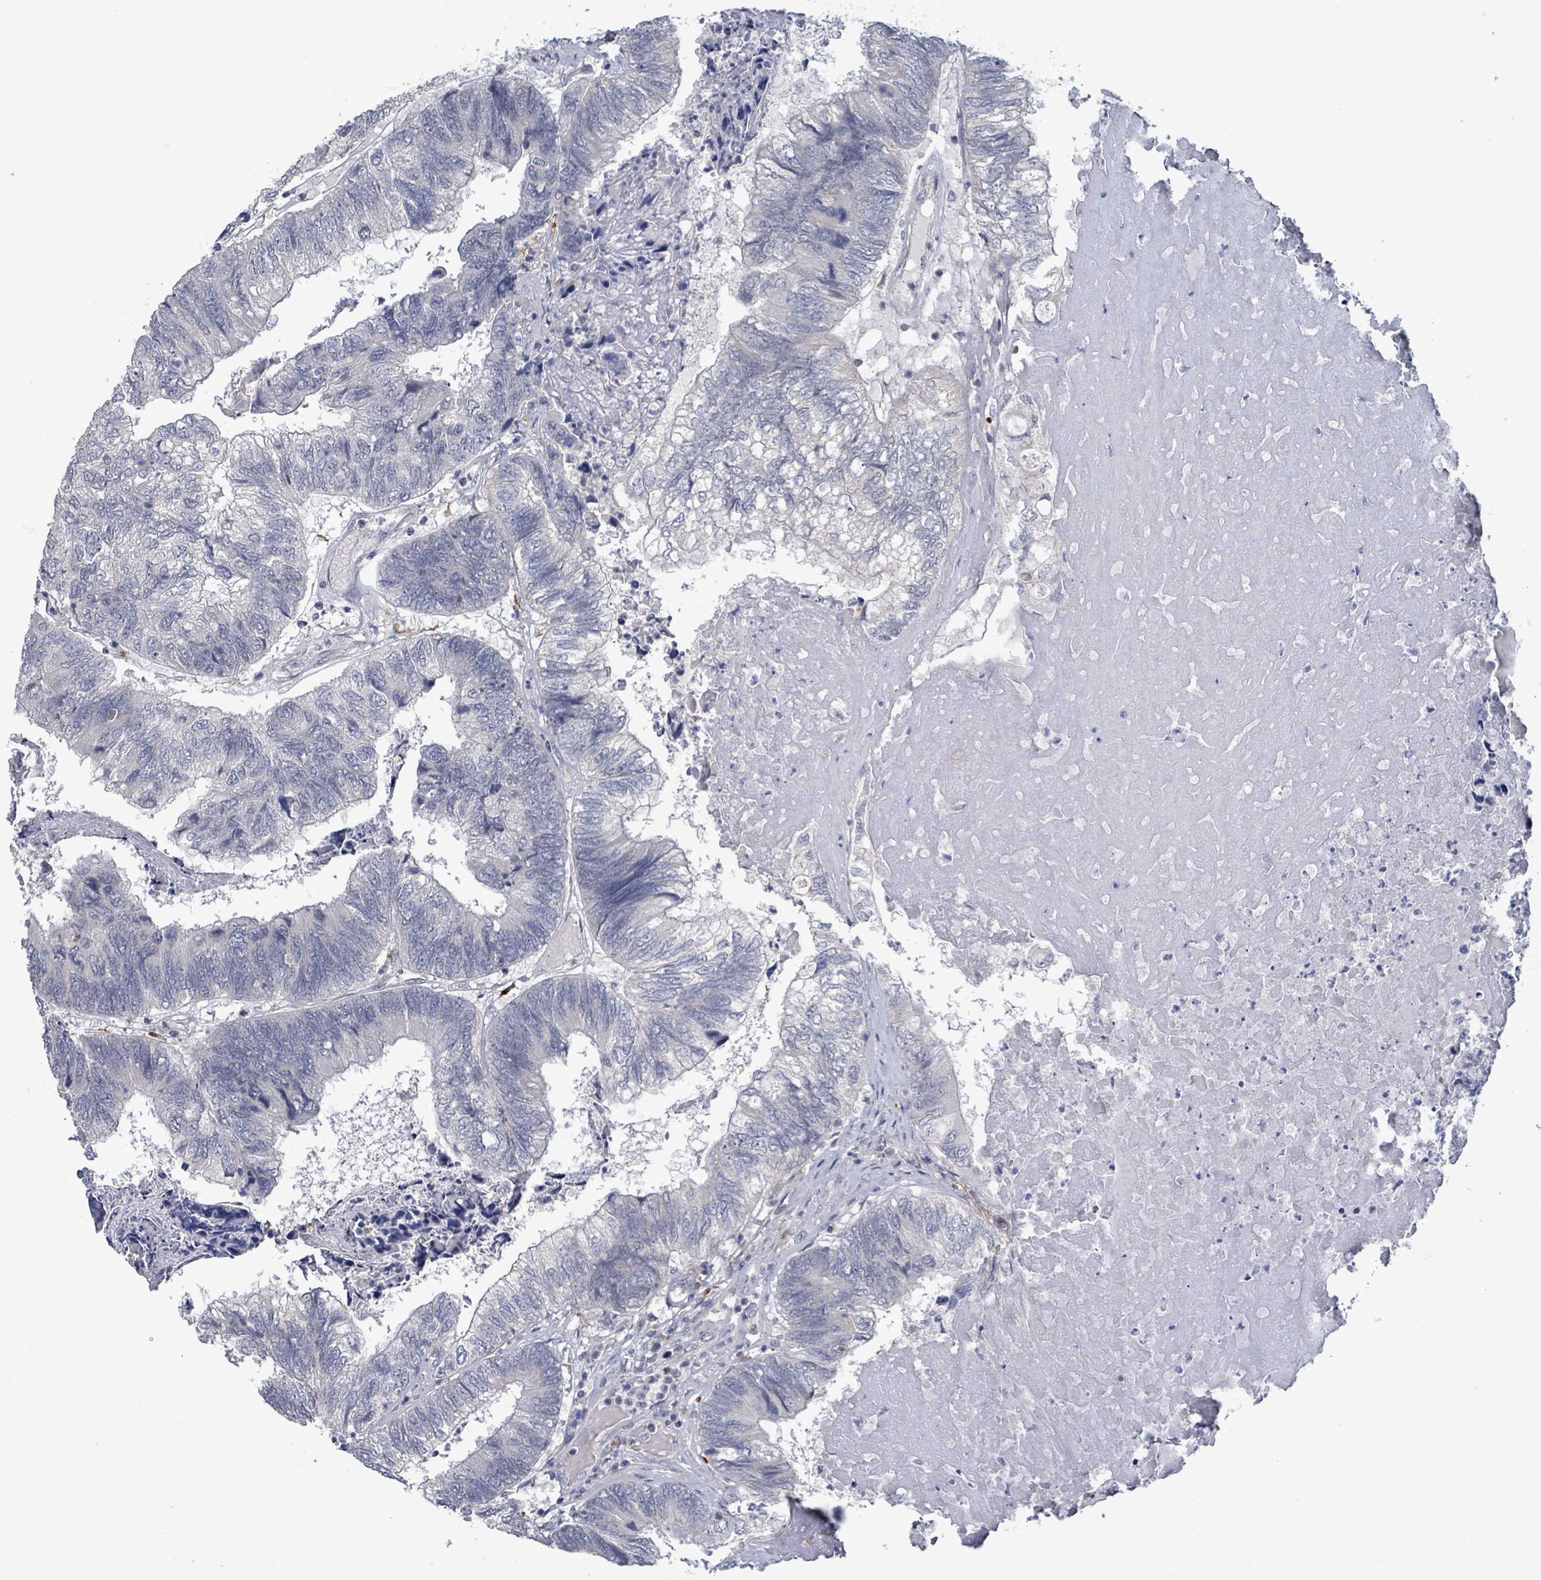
{"staining": {"intensity": "negative", "quantity": "none", "location": "none"}, "tissue": "colorectal cancer", "cell_type": "Tumor cells", "image_type": "cancer", "snomed": [{"axis": "morphology", "description": "Adenocarcinoma, NOS"}, {"axis": "topography", "description": "Colon"}], "caption": "Tumor cells are negative for brown protein staining in colorectal cancer. (DAB (3,3'-diaminobenzidine) immunohistochemistry with hematoxylin counter stain).", "gene": "AMMECR1", "patient": {"sex": "female", "age": 67}}